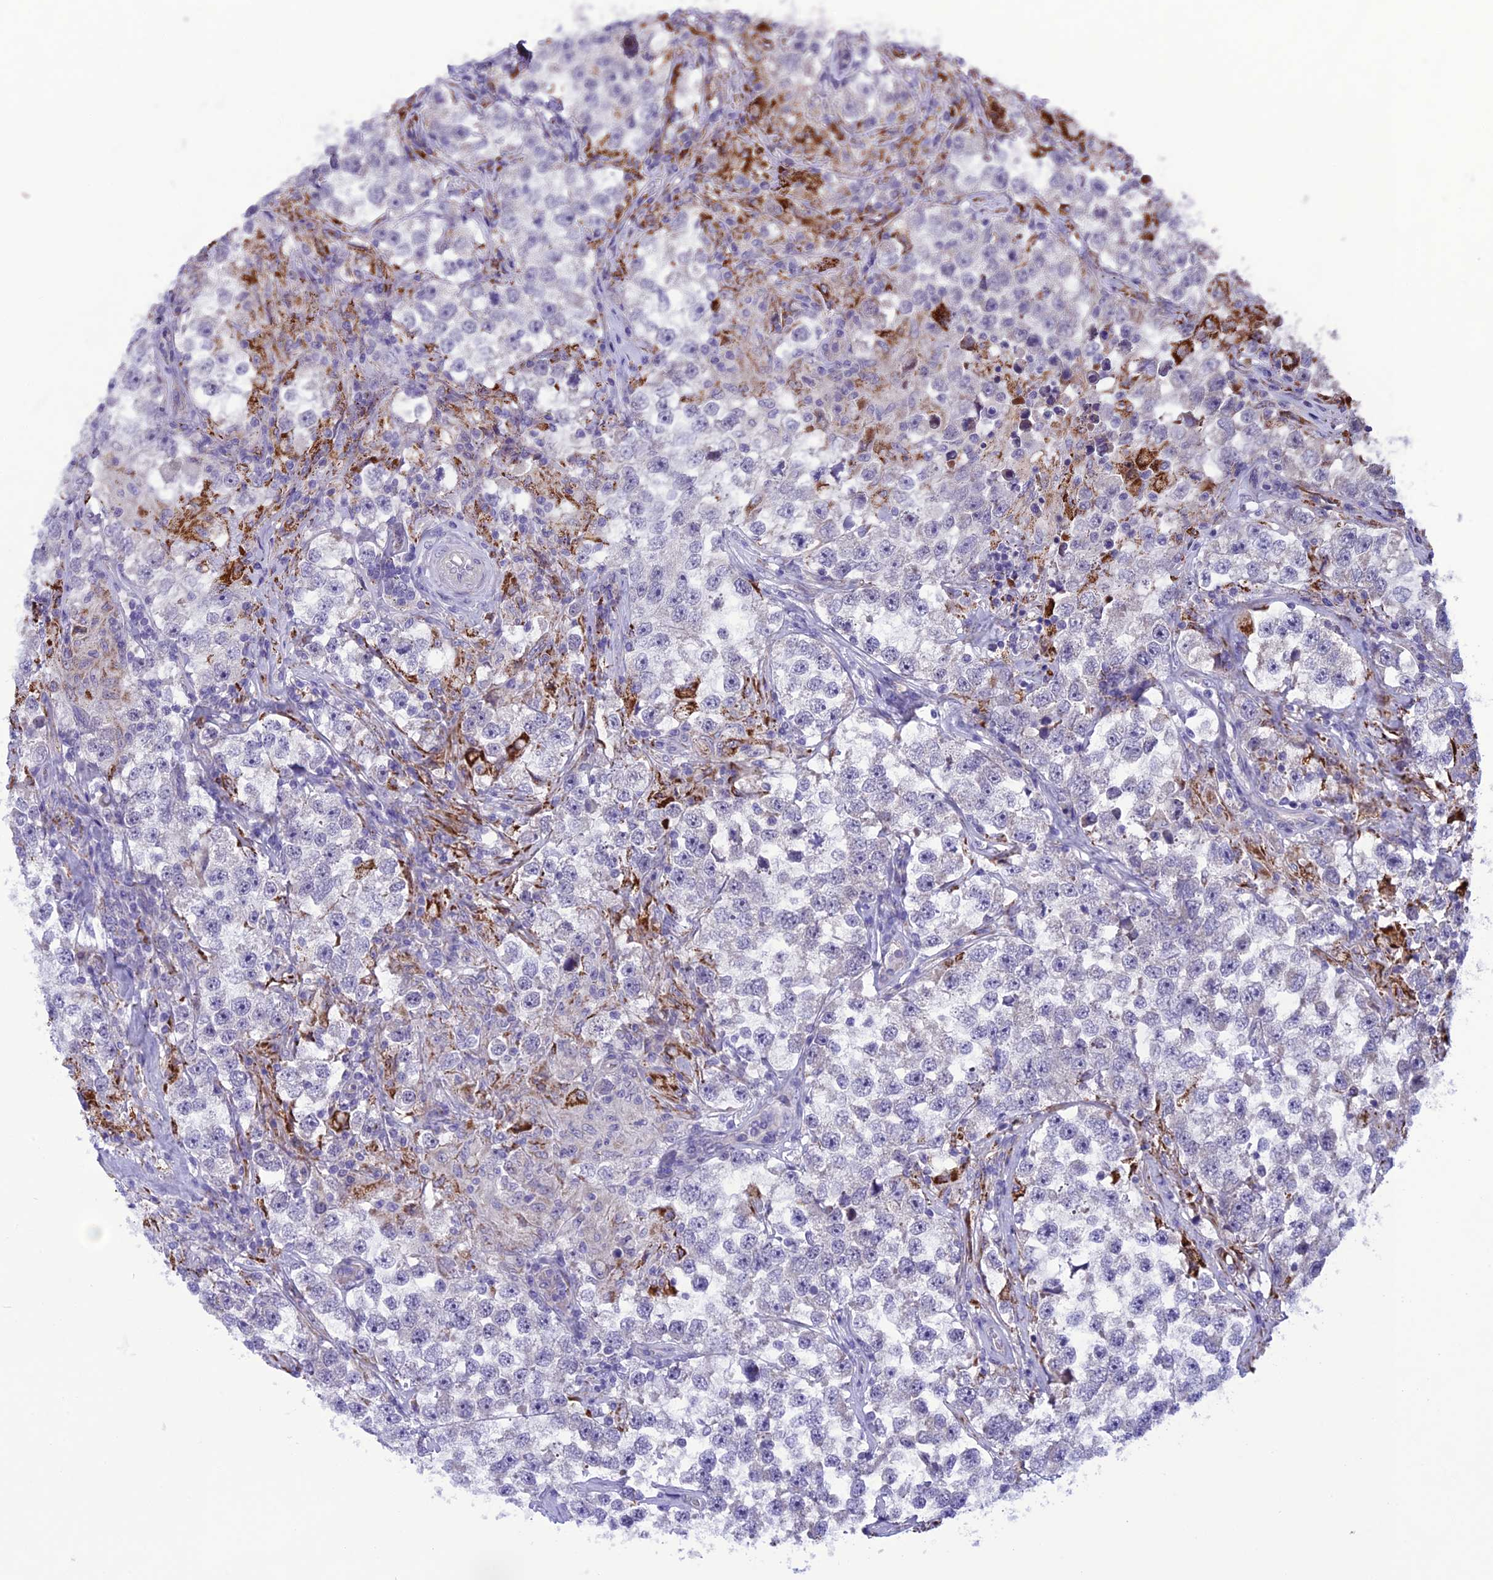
{"staining": {"intensity": "negative", "quantity": "none", "location": "none"}, "tissue": "testis cancer", "cell_type": "Tumor cells", "image_type": "cancer", "snomed": [{"axis": "morphology", "description": "Seminoma, NOS"}, {"axis": "topography", "description": "Testis"}], "caption": "This is a photomicrograph of immunohistochemistry (IHC) staining of testis cancer (seminoma), which shows no expression in tumor cells.", "gene": "PSMF1", "patient": {"sex": "male", "age": 46}}